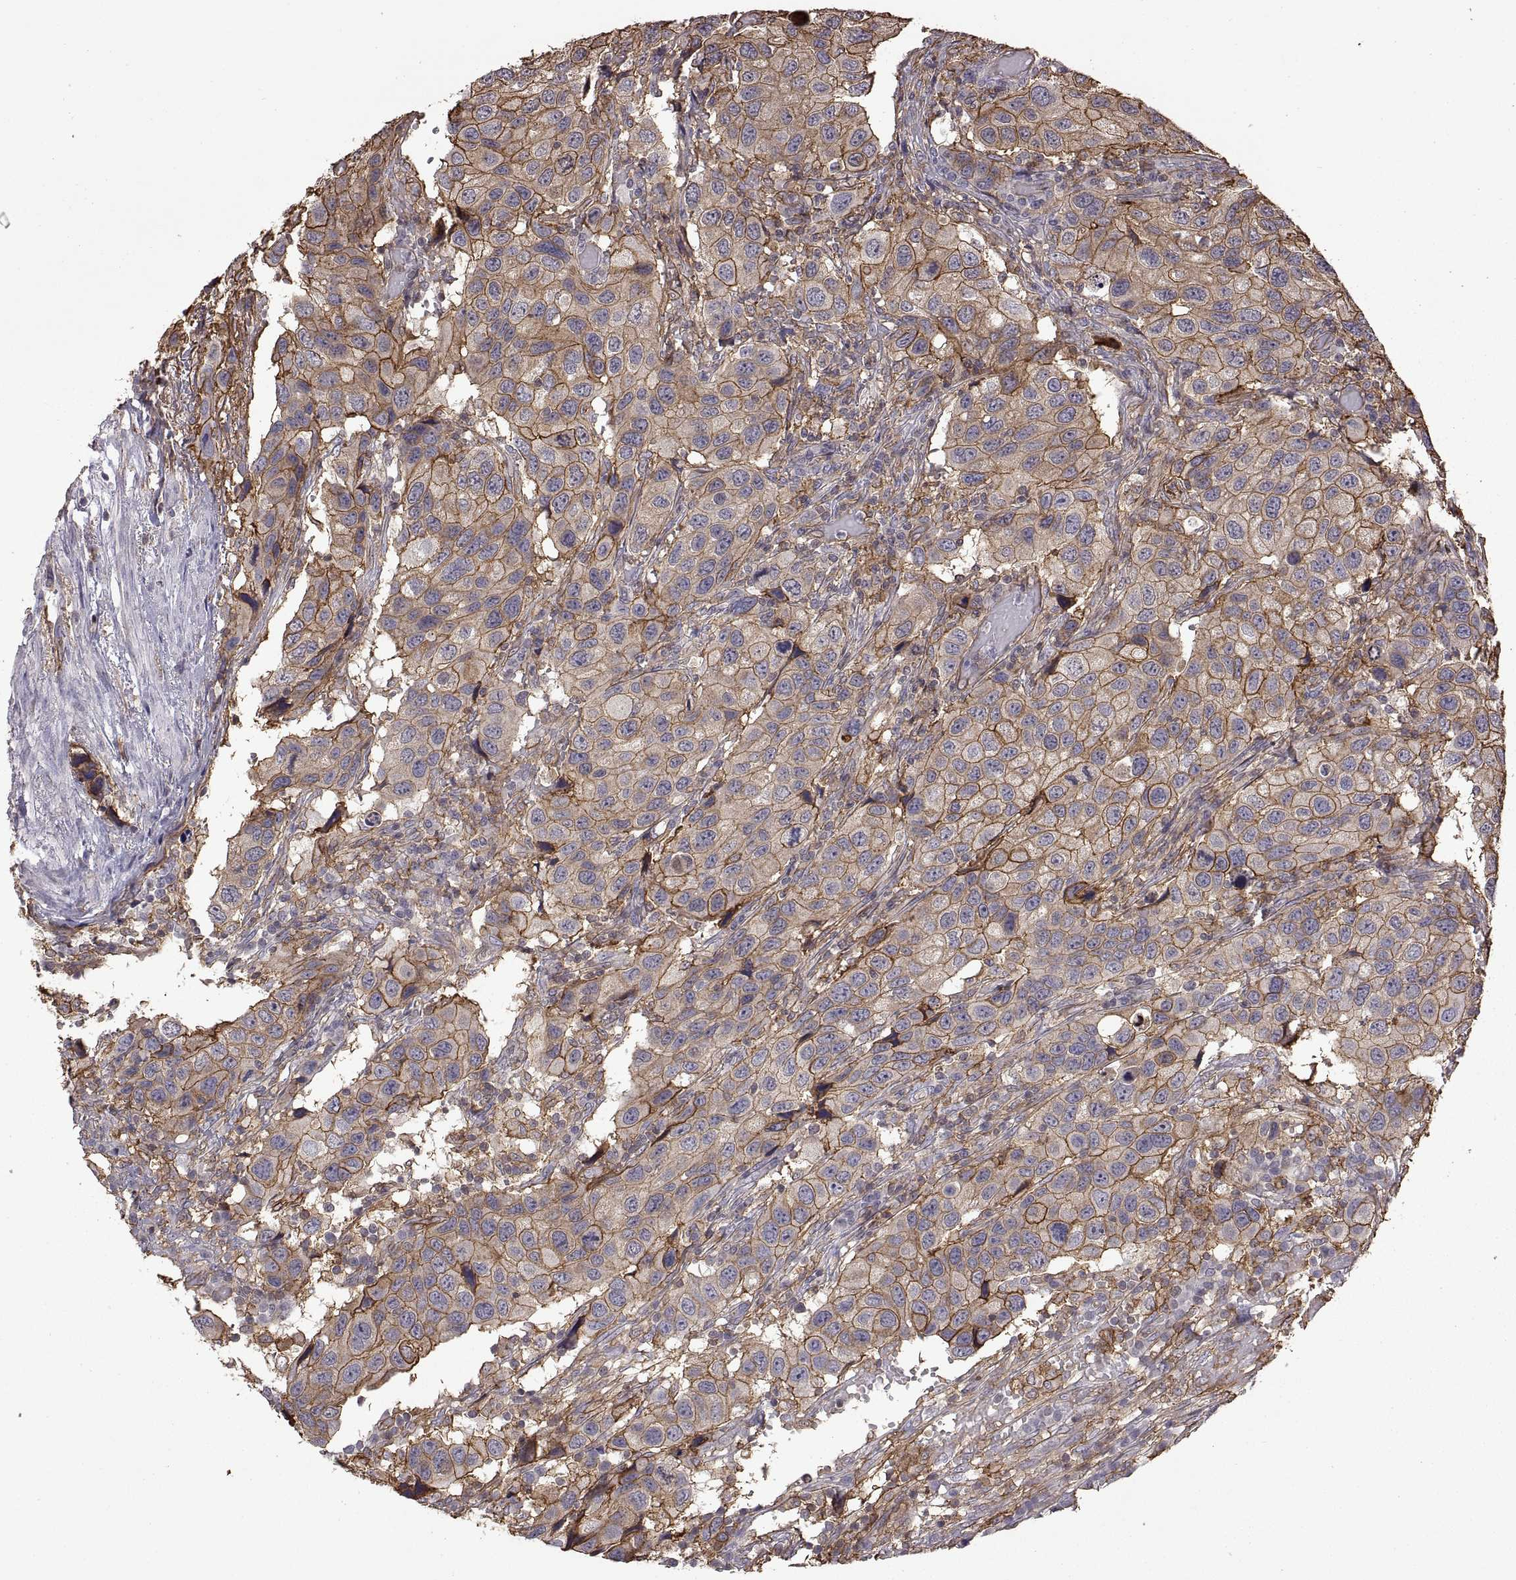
{"staining": {"intensity": "moderate", "quantity": ">75%", "location": "cytoplasmic/membranous"}, "tissue": "urothelial cancer", "cell_type": "Tumor cells", "image_type": "cancer", "snomed": [{"axis": "morphology", "description": "Urothelial carcinoma, High grade"}, {"axis": "topography", "description": "Urinary bladder"}], "caption": "Human urothelial cancer stained with a protein marker demonstrates moderate staining in tumor cells.", "gene": "S100A10", "patient": {"sex": "male", "age": 79}}